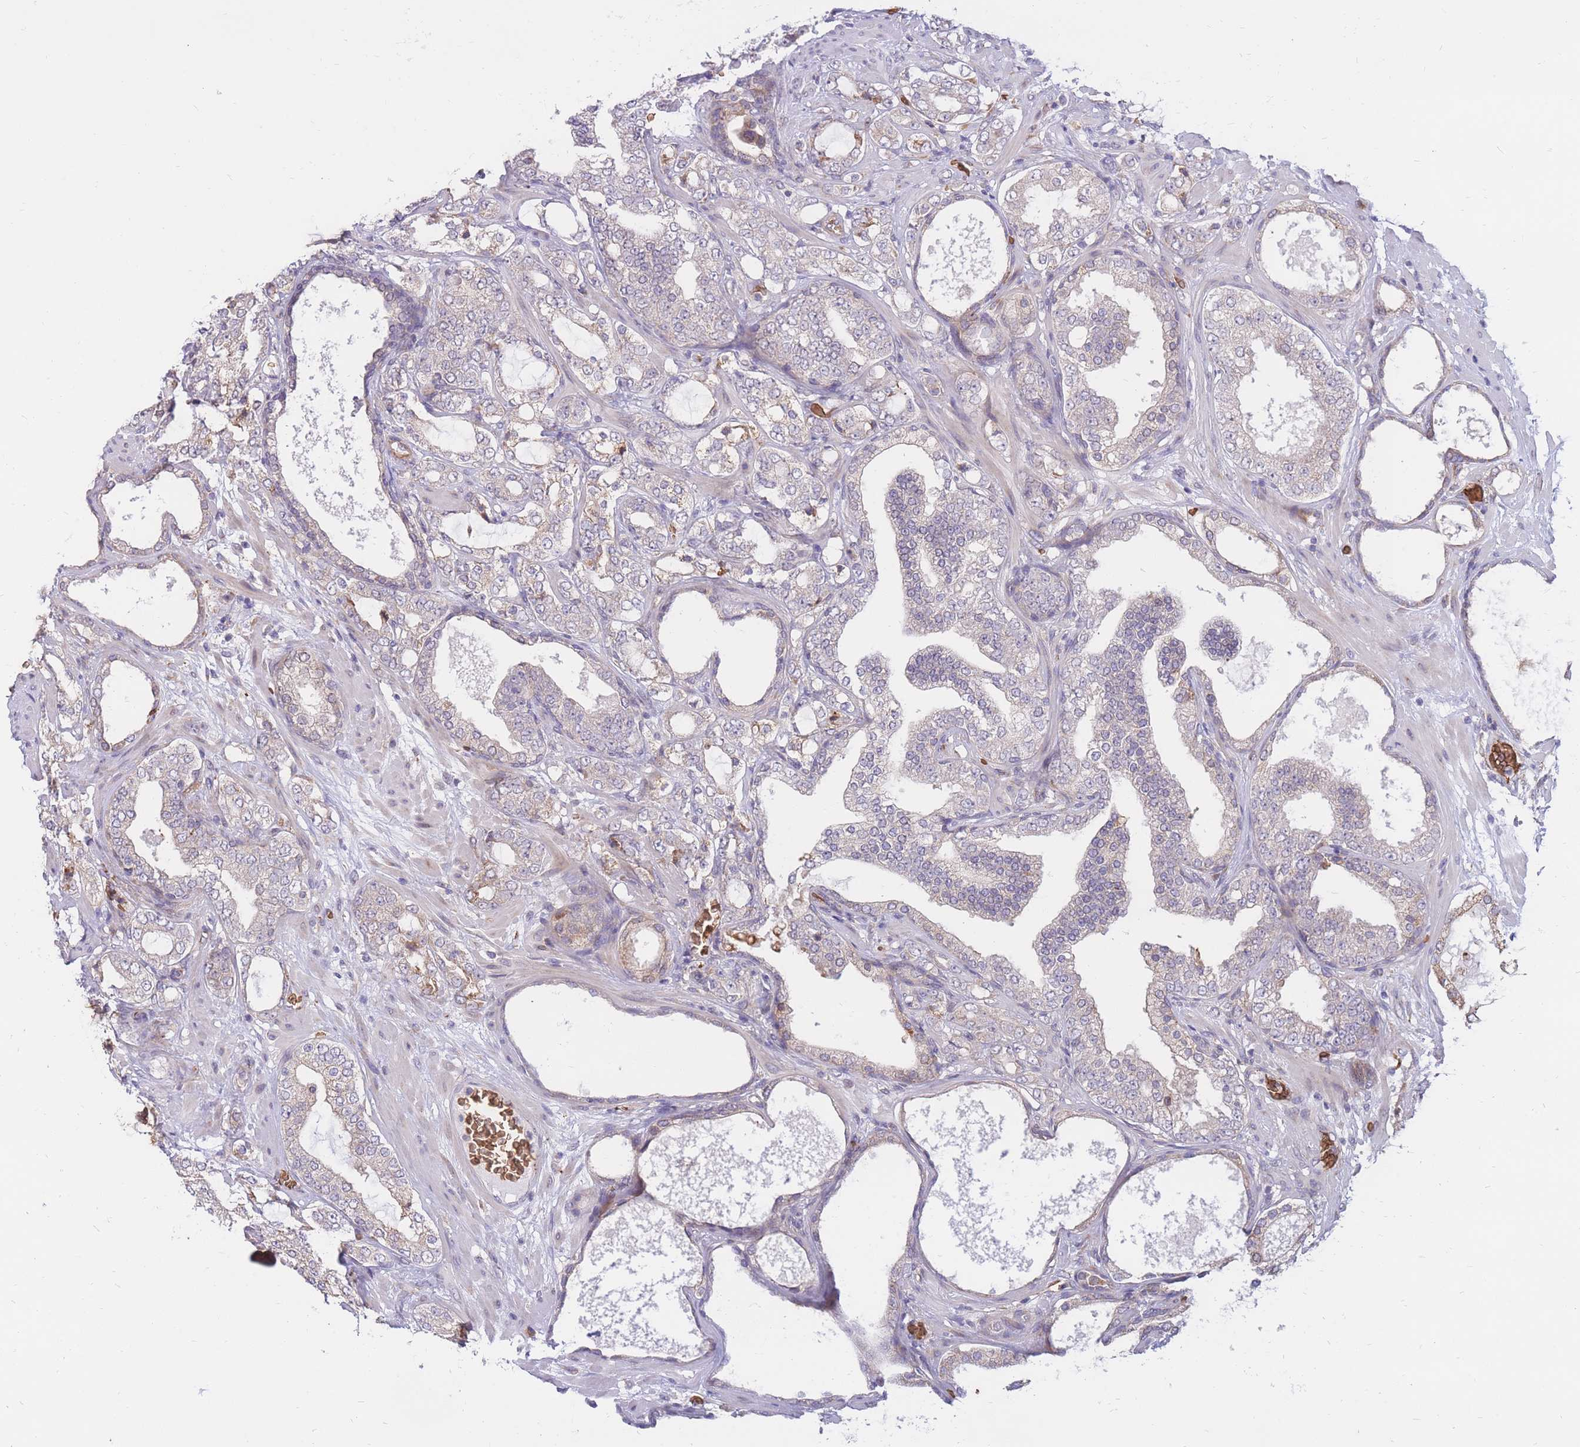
{"staining": {"intensity": "negative", "quantity": "none", "location": "none"}, "tissue": "prostate cancer", "cell_type": "Tumor cells", "image_type": "cancer", "snomed": [{"axis": "morphology", "description": "Adenocarcinoma, High grade"}, {"axis": "topography", "description": "Prostate"}], "caption": "Tumor cells are negative for brown protein staining in prostate high-grade adenocarcinoma.", "gene": "ATP10D", "patient": {"sex": "male", "age": 64}}